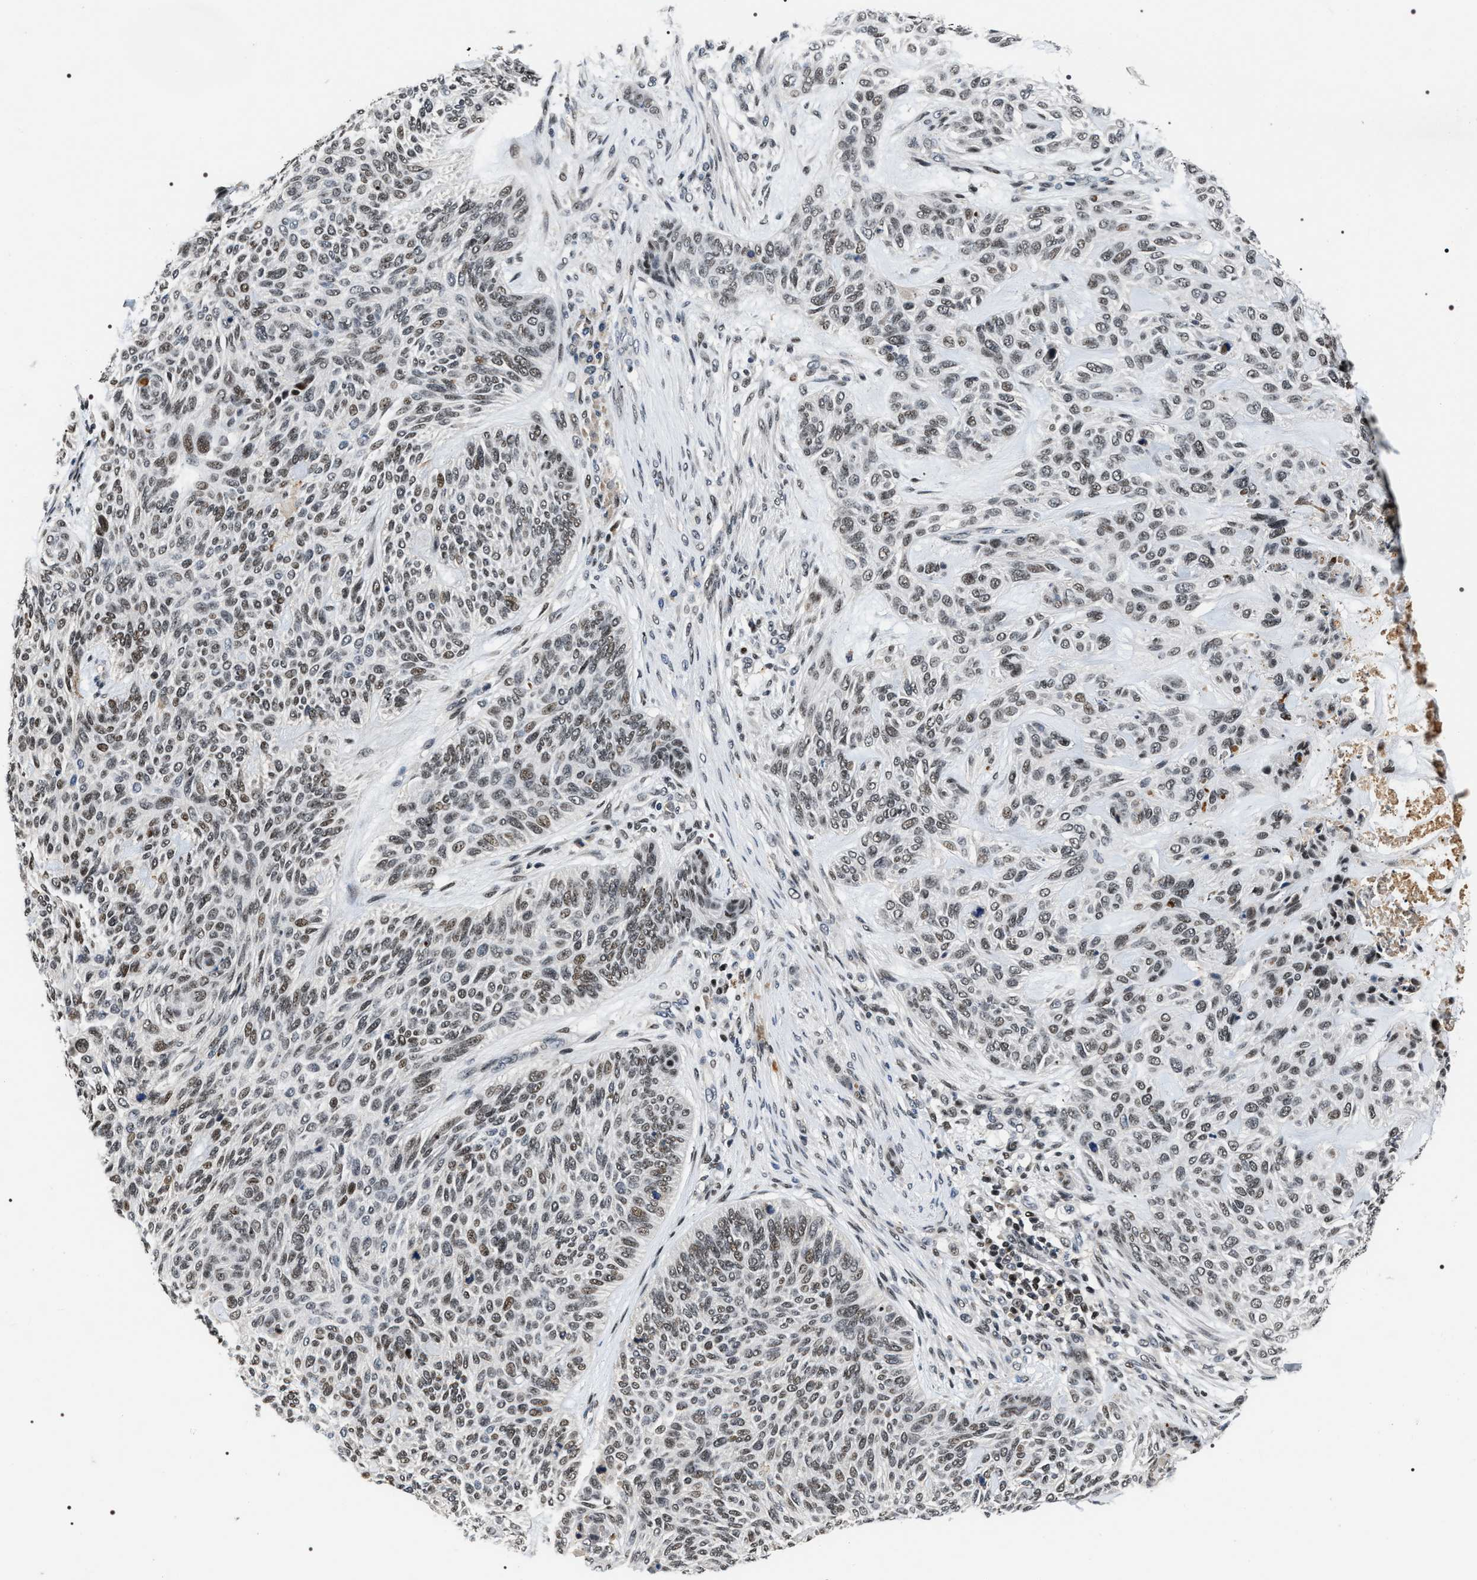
{"staining": {"intensity": "weak", "quantity": "25%-75%", "location": "nuclear"}, "tissue": "skin cancer", "cell_type": "Tumor cells", "image_type": "cancer", "snomed": [{"axis": "morphology", "description": "Basal cell carcinoma"}, {"axis": "topography", "description": "Skin"}], "caption": "Immunohistochemistry image of skin basal cell carcinoma stained for a protein (brown), which shows low levels of weak nuclear expression in about 25%-75% of tumor cells.", "gene": "C7orf25", "patient": {"sex": "male", "age": 55}}